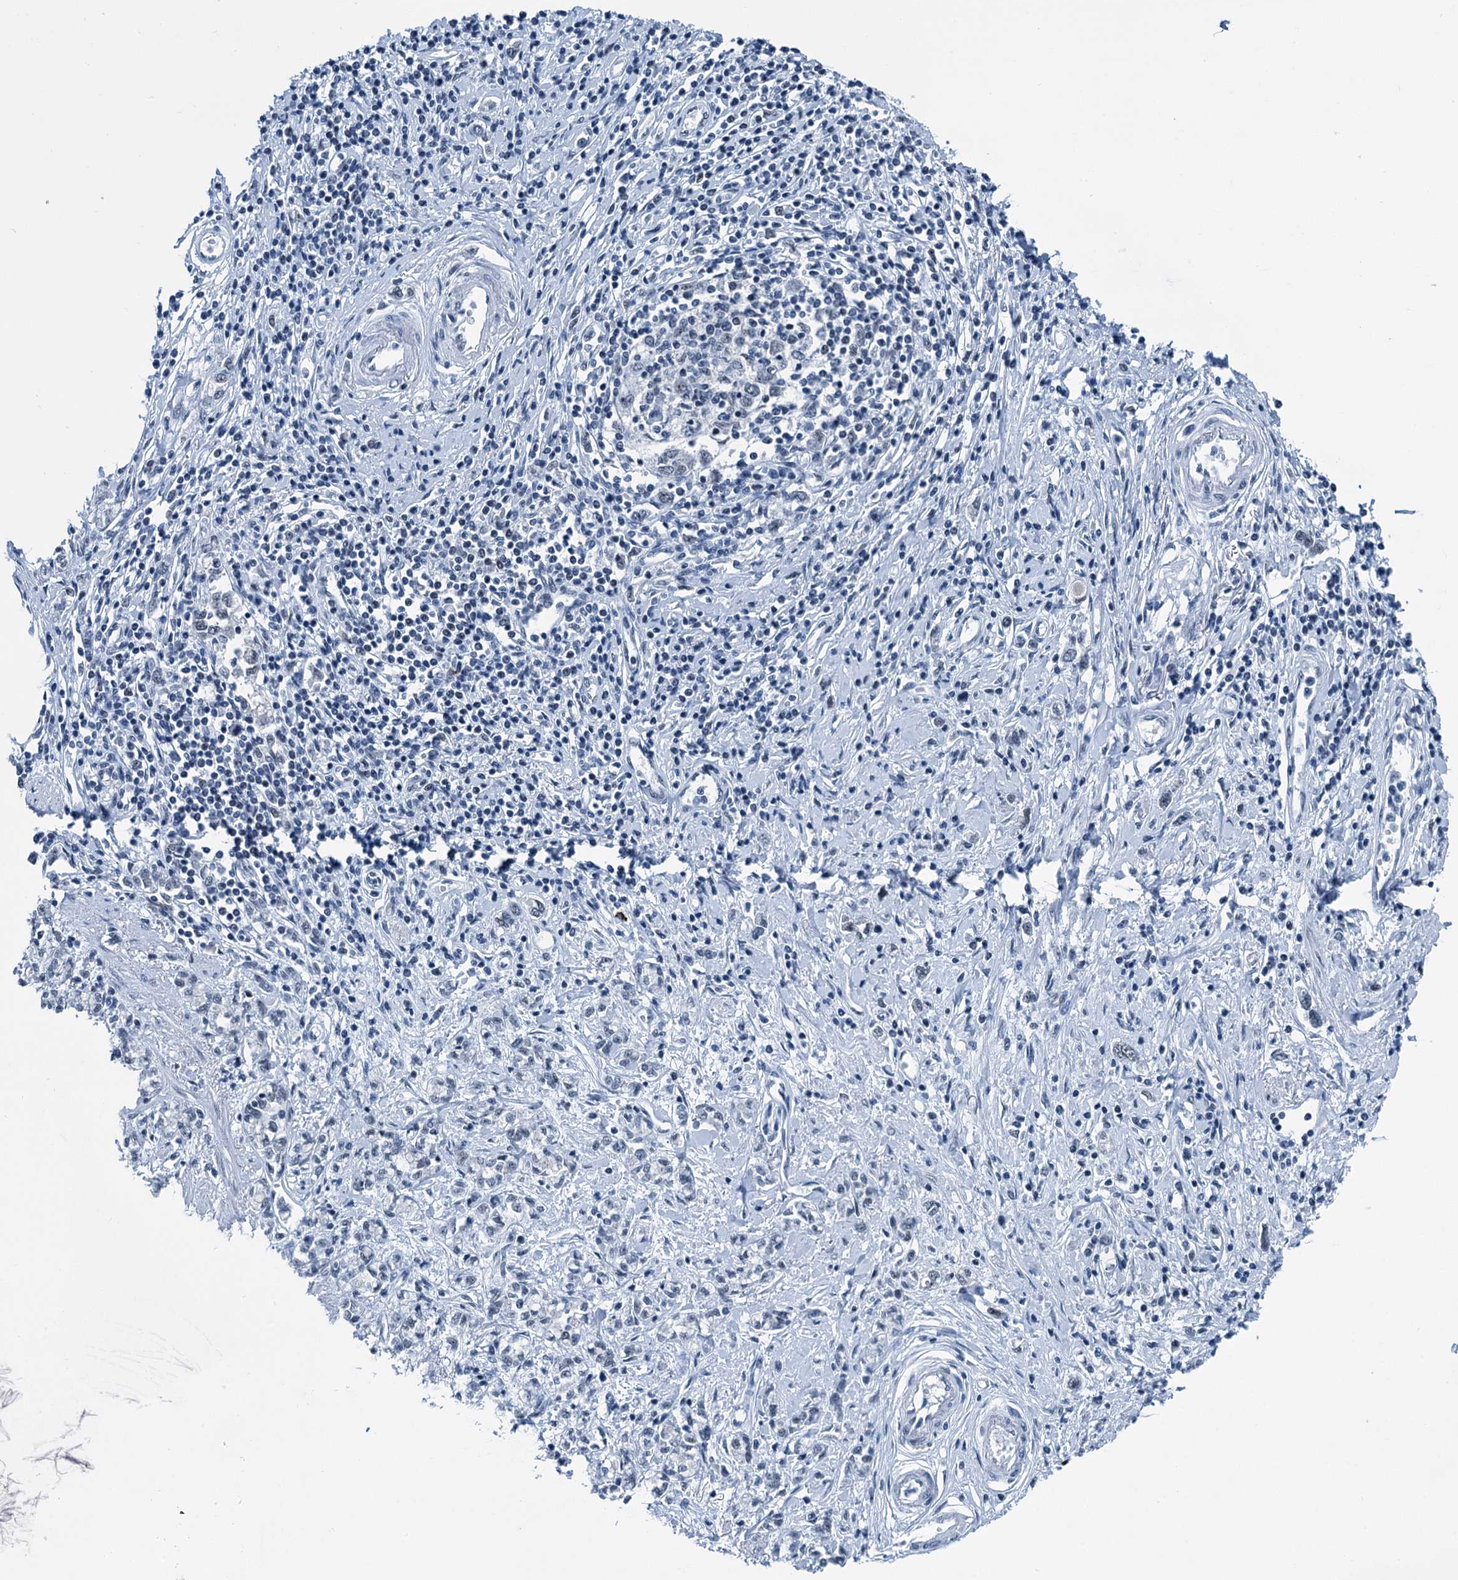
{"staining": {"intensity": "negative", "quantity": "none", "location": "none"}, "tissue": "stomach cancer", "cell_type": "Tumor cells", "image_type": "cancer", "snomed": [{"axis": "morphology", "description": "Adenocarcinoma, NOS"}, {"axis": "topography", "description": "Stomach"}], "caption": "IHC of human adenocarcinoma (stomach) demonstrates no positivity in tumor cells.", "gene": "TRPT1", "patient": {"sex": "female", "age": 76}}